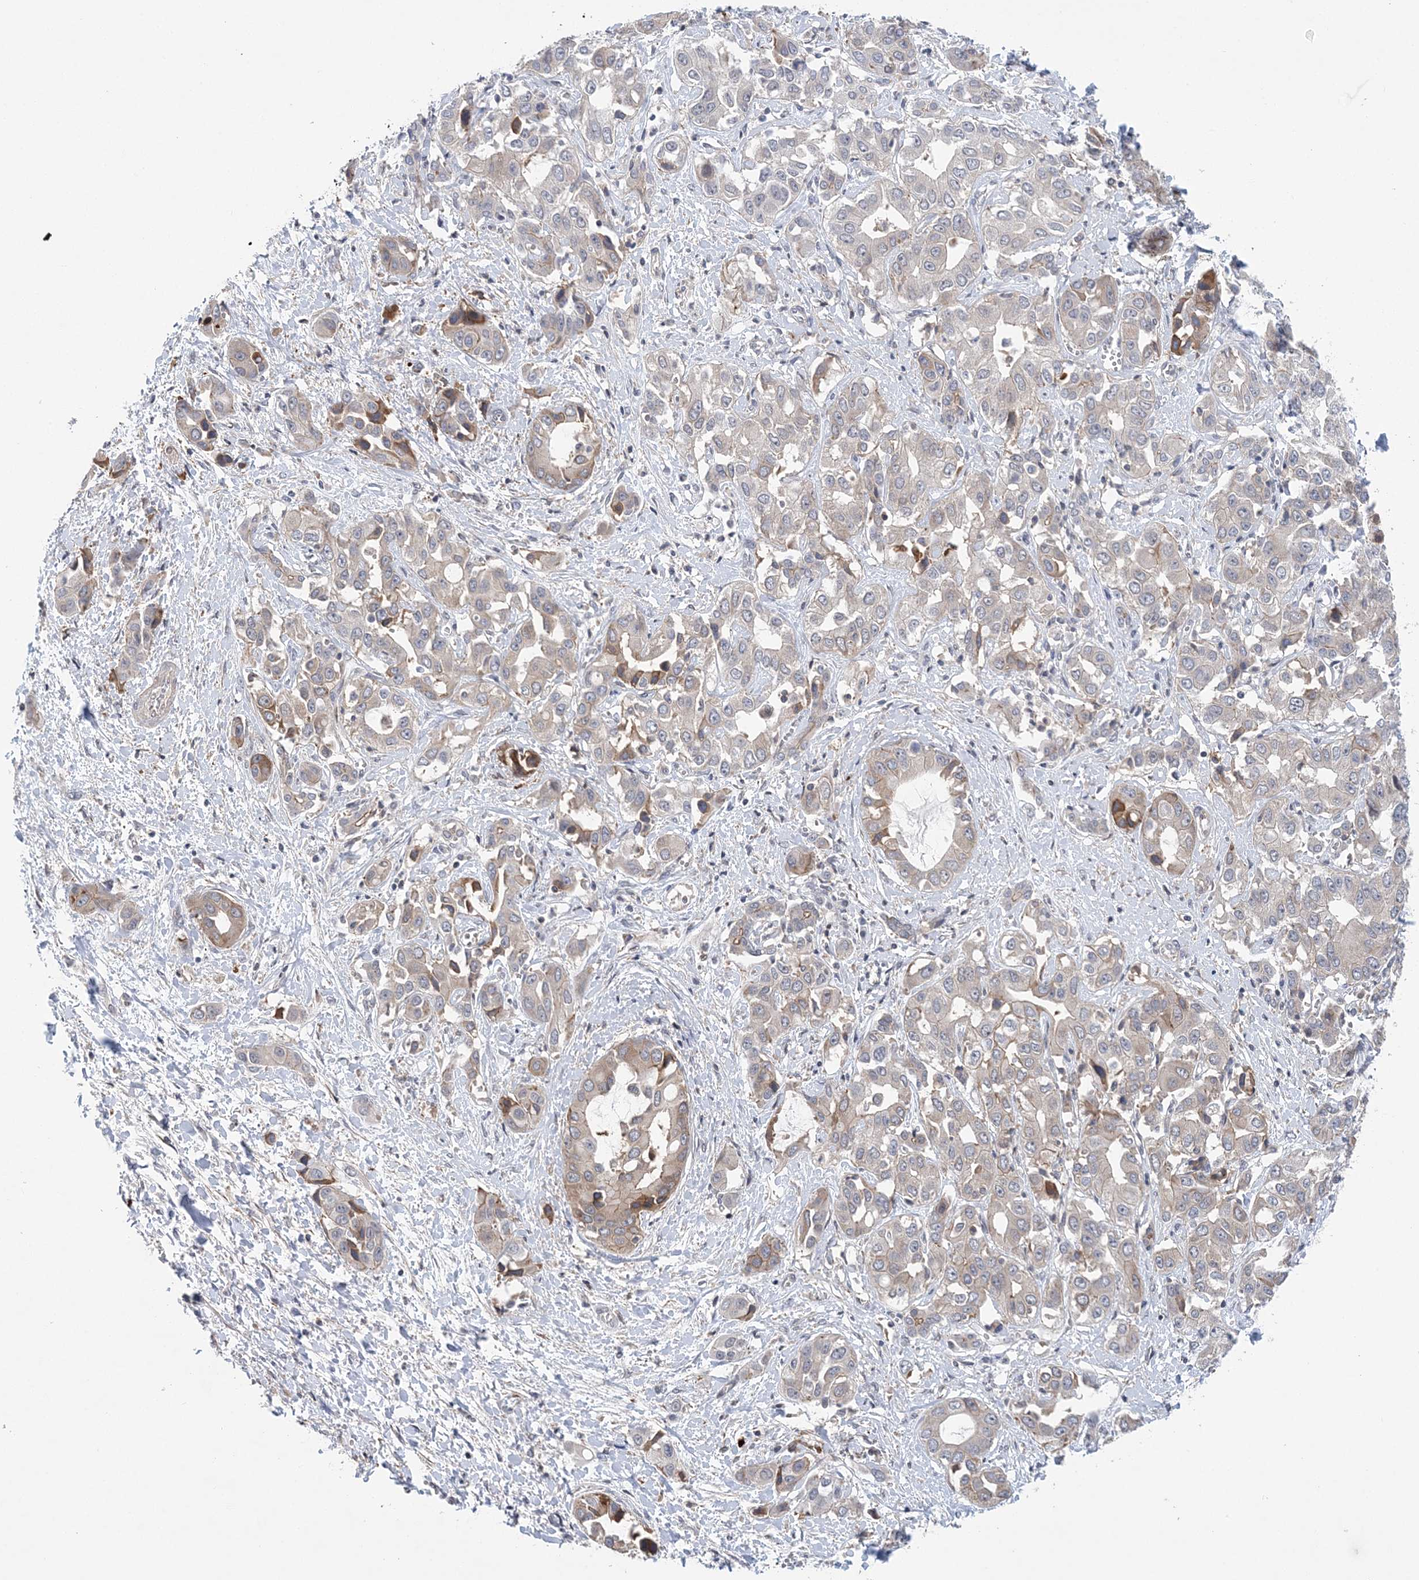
{"staining": {"intensity": "moderate", "quantity": "<25%", "location": "cytoplasmic/membranous"}, "tissue": "liver cancer", "cell_type": "Tumor cells", "image_type": "cancer", "snomed": [{"axis": "morphology", "description": "Cholangiocarcinoma"}, {"axis": "topography", "description": "Liver"}], "caption": "Liver cancer stained for a protein demonstrates moderate cytoplasmic/membranous positivity in tumor cells.", "gene": "CCDC152", "patient": {"sex": "female", "age": 52}}